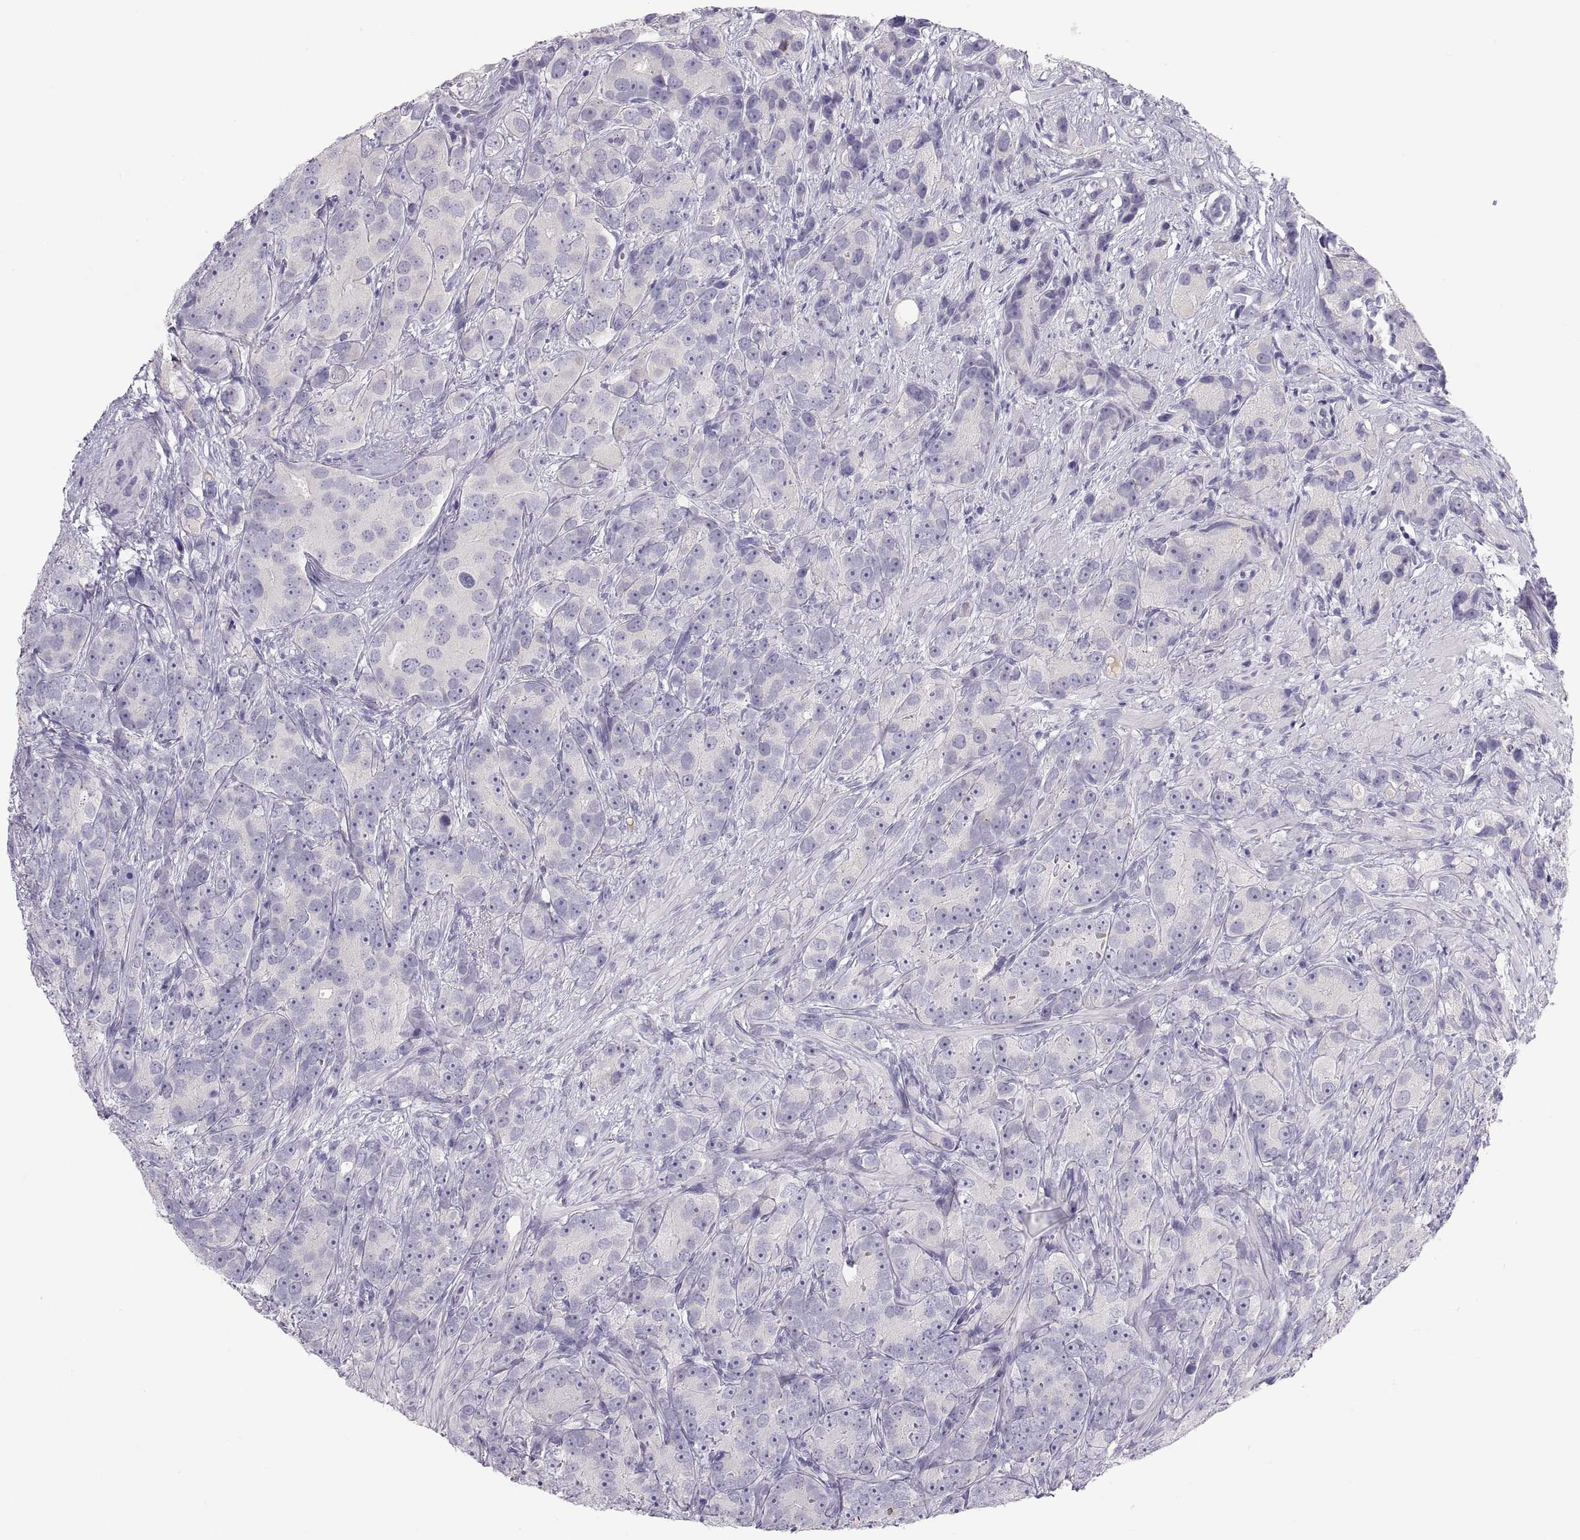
{"staining": {"intensity": "negative", "quantity": "none", "location": "none"}, "tissue": "prostate cancer", "cell_type": "Tumor cells", "image_type": "cancer", "snomed": [{"axis": "morphology", "description": "Adenocarcinoma, High grade"}, {"axis": "topography", "description": "Prostate"}], "caption": "The micrograph exhibits no staining of tumor cells in prostate adenocarcinoma (high-grade).", "gene": "MAGEB2", "patient": {"sex": "male", "age": 90}}